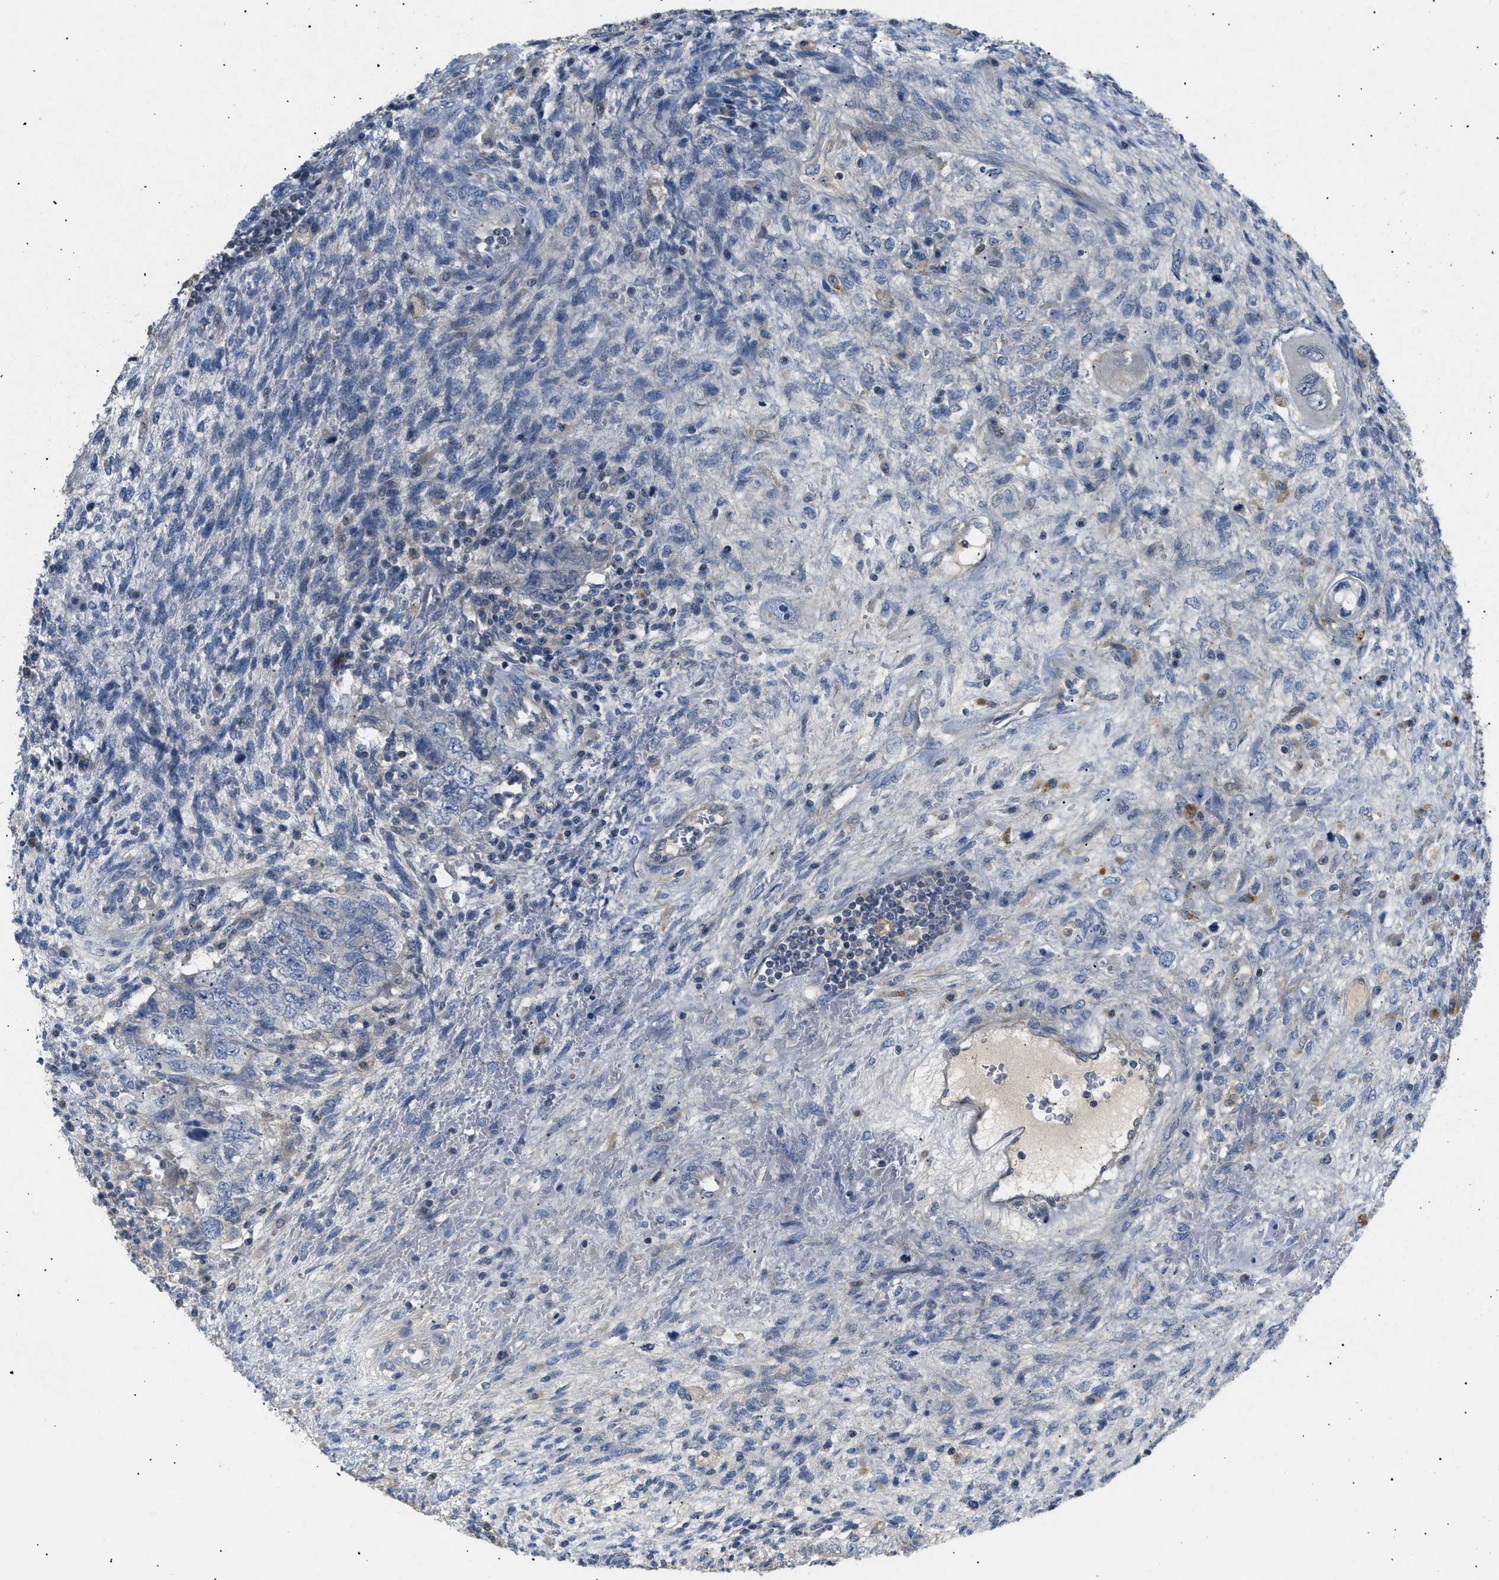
{"staining": {"intensity": "negative", "quantity": "none", "location": "none"}, "tissue": "testis cancer", "cell_type": "Tumor cells", "image_type": "cancer", "snomed": [{"axis": "morphology", "description": "Carcinoma, Embryonal, NOS"}, {"axis": "topography", "description": "Testis"}], "caption": "A micrograph of human testis cancer is negative for staining in tumor cells.", "gene": "FARS2", "patient": {"sex": "male", "age": 26}}